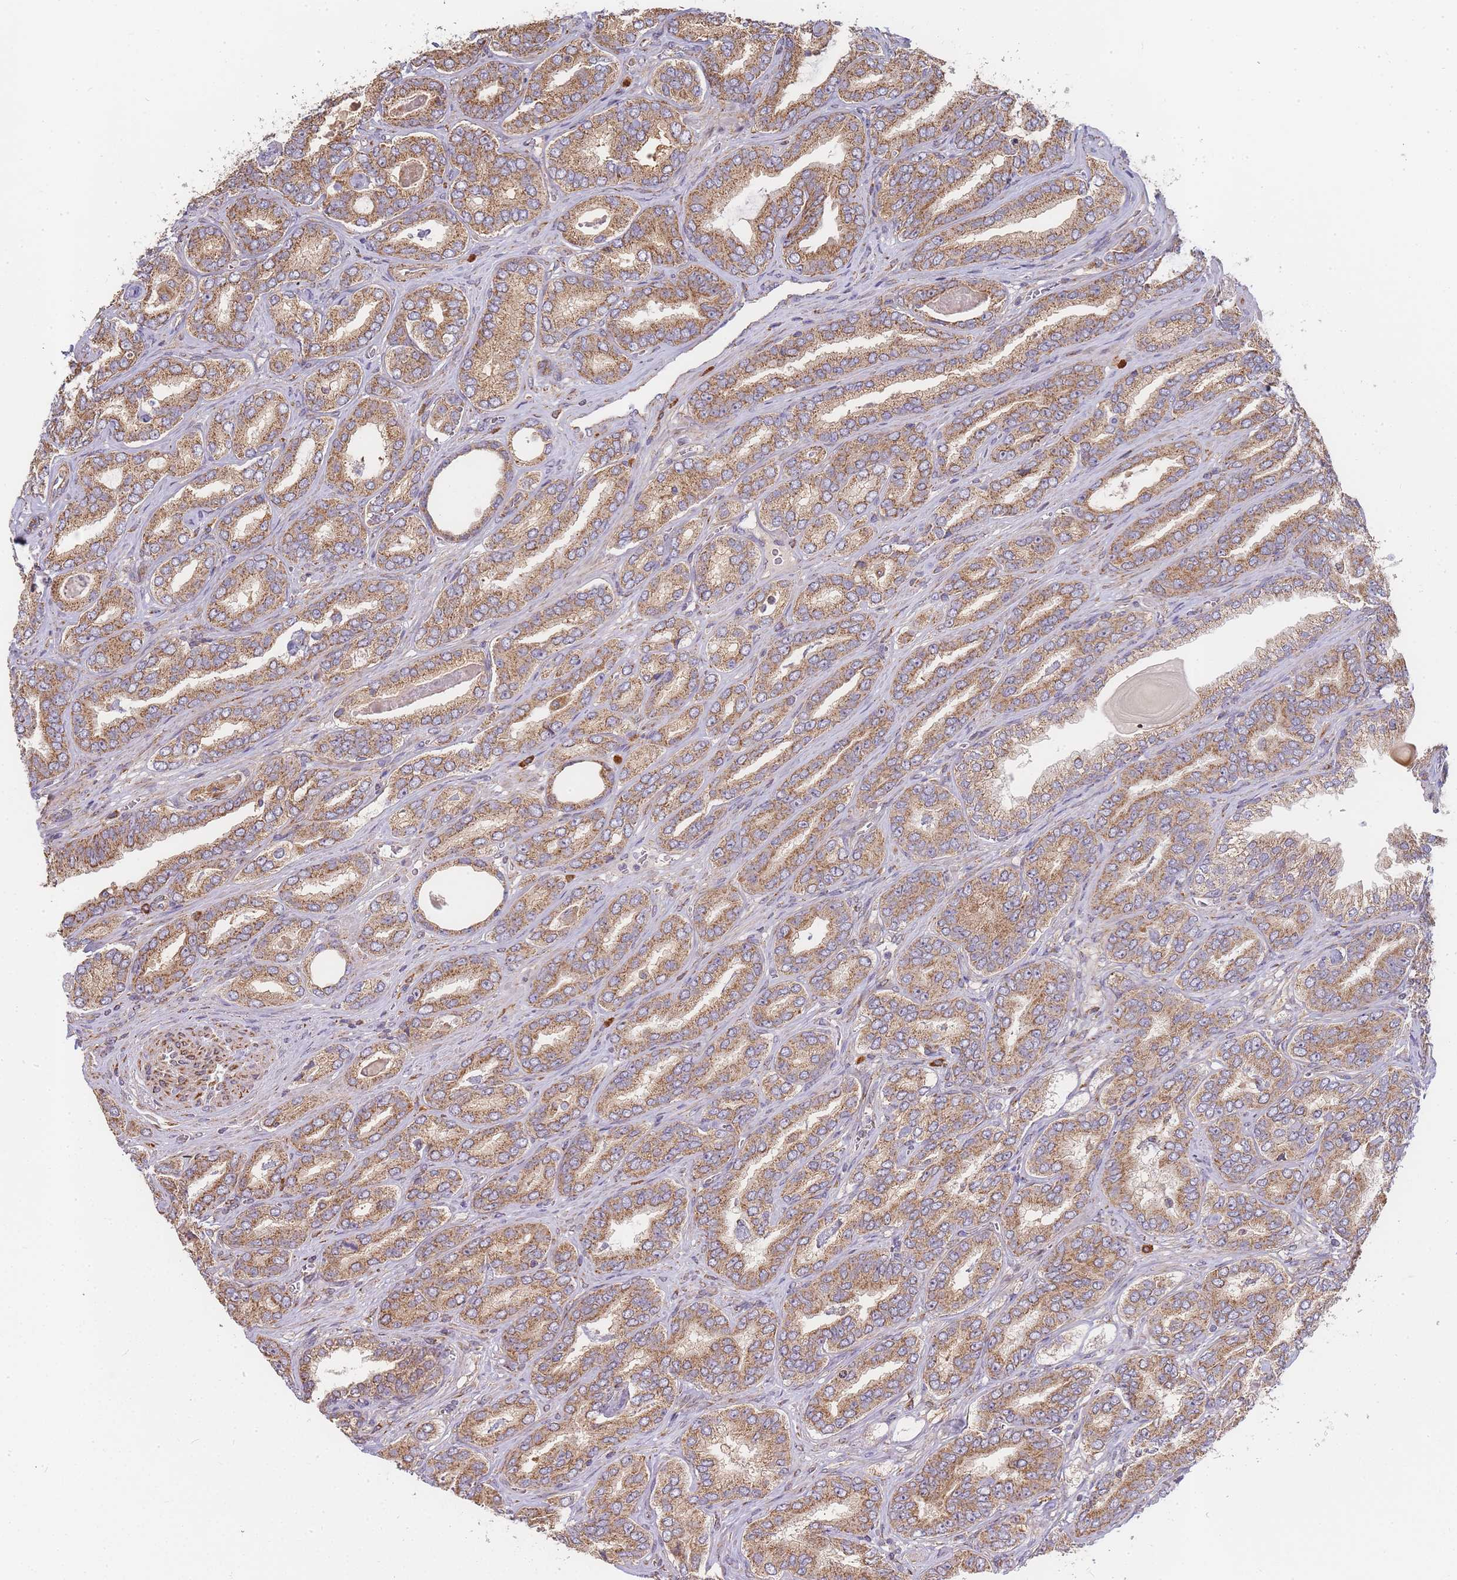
{"staining": {"intensity": "moderate", "quantity": ">75%", "location": "cytoplasmic/membranous"}, "tissue": "prostate cancer", "cell_type": "Tumor cells", "image_type": "cancer", "snomed": [{"axis": "morphology", "description": "Adenocarcinoma, High grade"}, {"axis": "topography", "description": "Prostate"}], "caption": "IHC (DAB) staining of human high-grade adenocarcinoma (prostate) exhibits moderate cytoplasmic/membranous protein positivity in approximately >75% of tumor cells.", "gene": "ADCY9", "patient": {"sex": "male", "age": 72}}